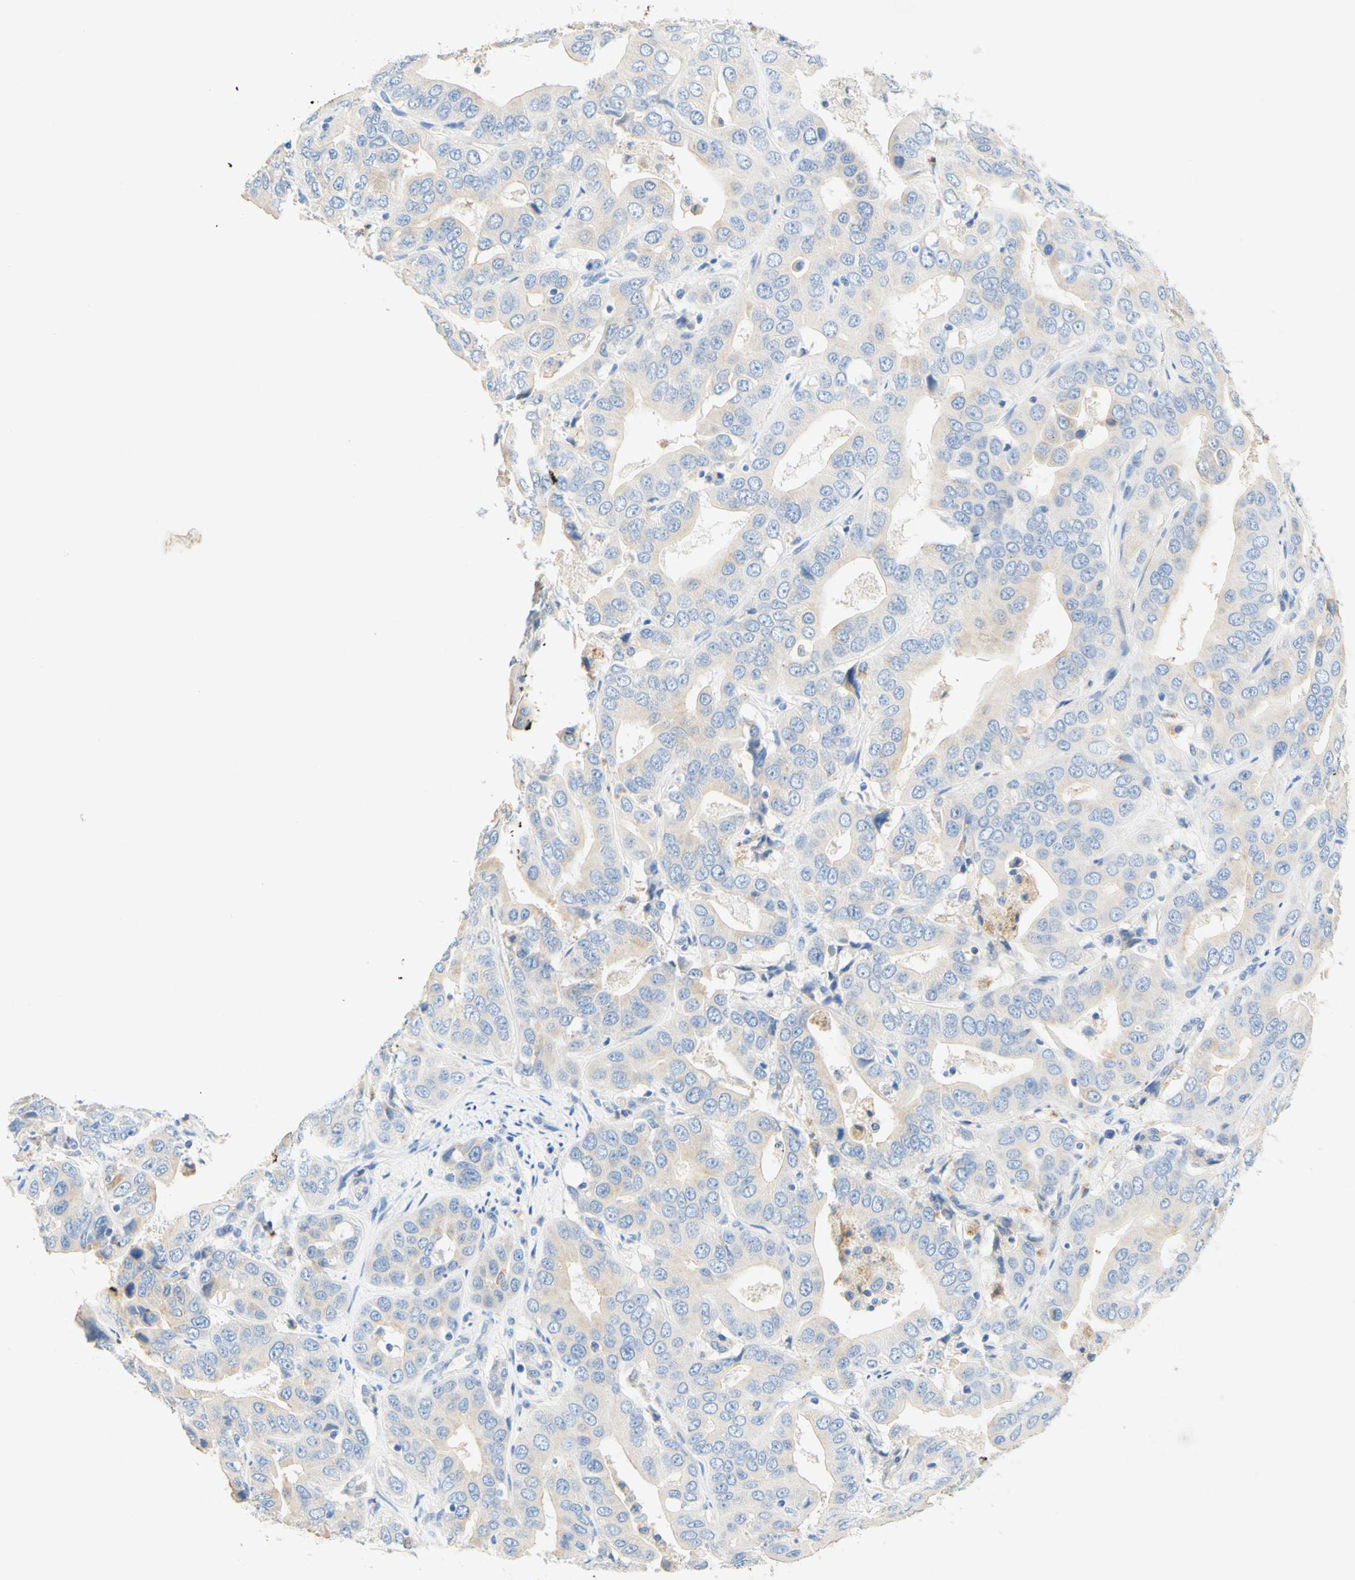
{"staining": {"intensity": "weak", "quantity": "25%-75%", "location": "cytoplasmic/membranous"}, "tissue": "liver cancer", "cell_type": "Tumor cells", "image_type": "cancer", "snomed": [{"axis": "morphology", "description": "Cholangiocarcinoma"}, {"axis": "topography", "description": "Liver"}], "caption": "DAB immunohistochemical staining of liver cancer exhibits weak cytoplasmic/membranous protein staining in about 25%-75% of tumor cells.", "gene": "SLC46A1", "patient": {"sex": "female", "age": 52}}